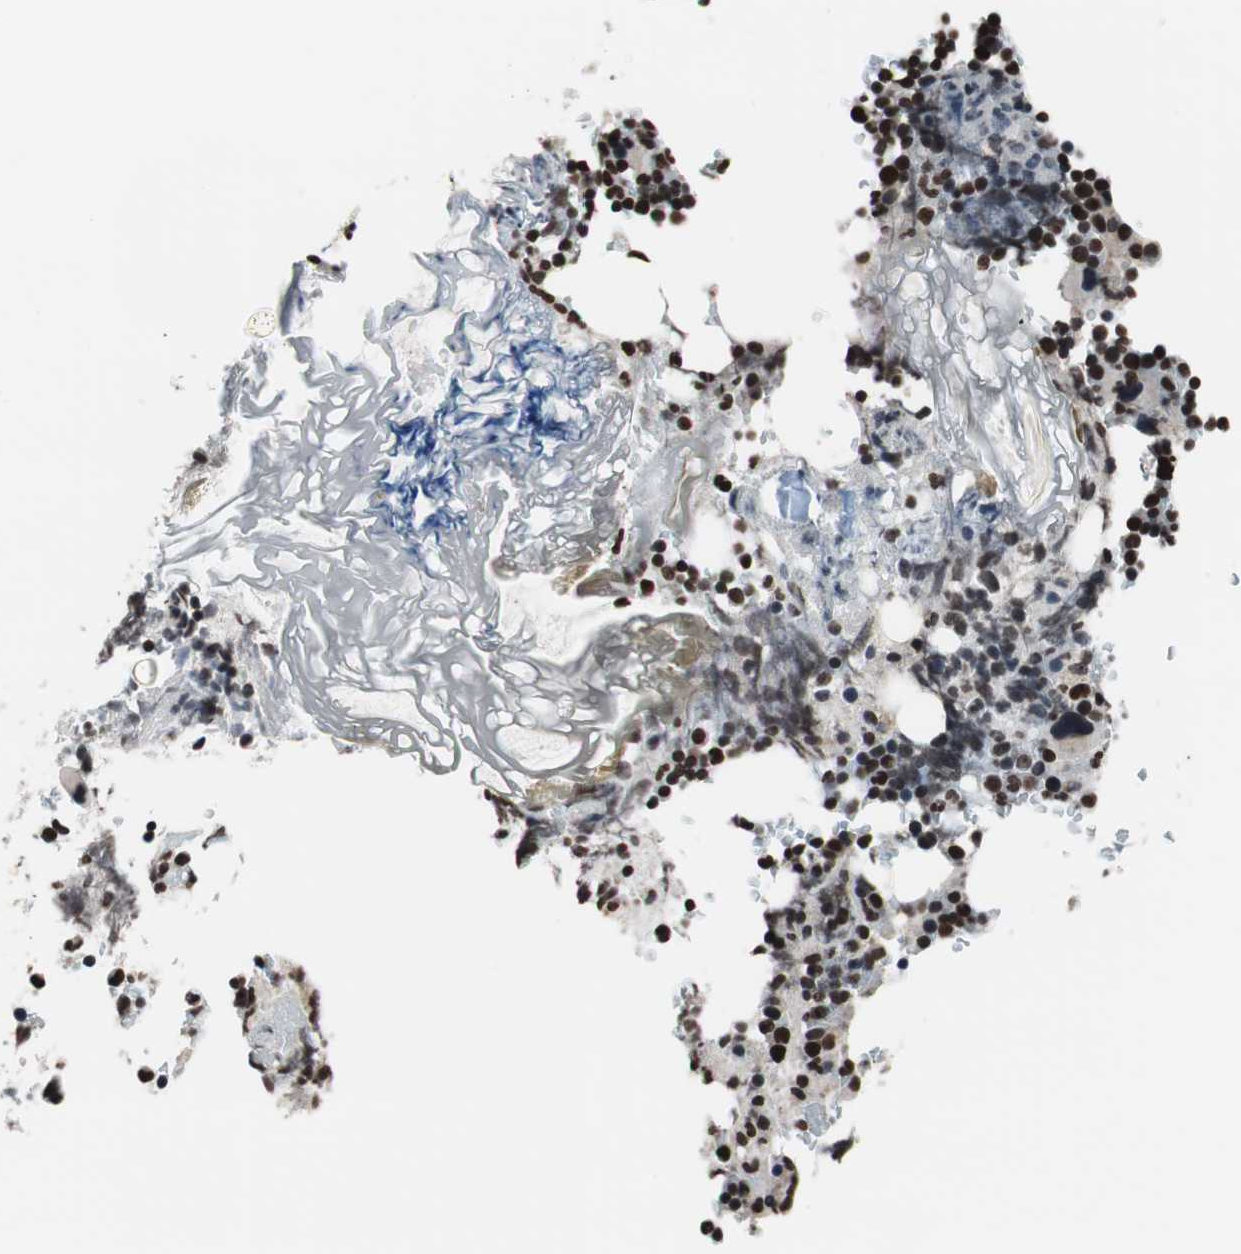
{"staining": {"intensity": "strong", "quantity": ">75%", "location": "nuclear"}, "tissue": "bone marrow", "cell_type": "Hematopoietic cells", "image_type": "normal", "snomed": [{"axis": "morphology", "description": "Normal tissue, NOS"}, {"axis": "topography", "description": "Bone marrow"}], "caption": "Brown immunohistochemical staining in unremarkable human bone marrow displays strong nuclear staining in about >75% of hematopoietic cells. (Stains: DAB in brown, nuclei in blue, Microscopy: brightfield microscopy at high magnification).", "gene": "RFC1", "patient": {"sex": "female", "age": 73}}